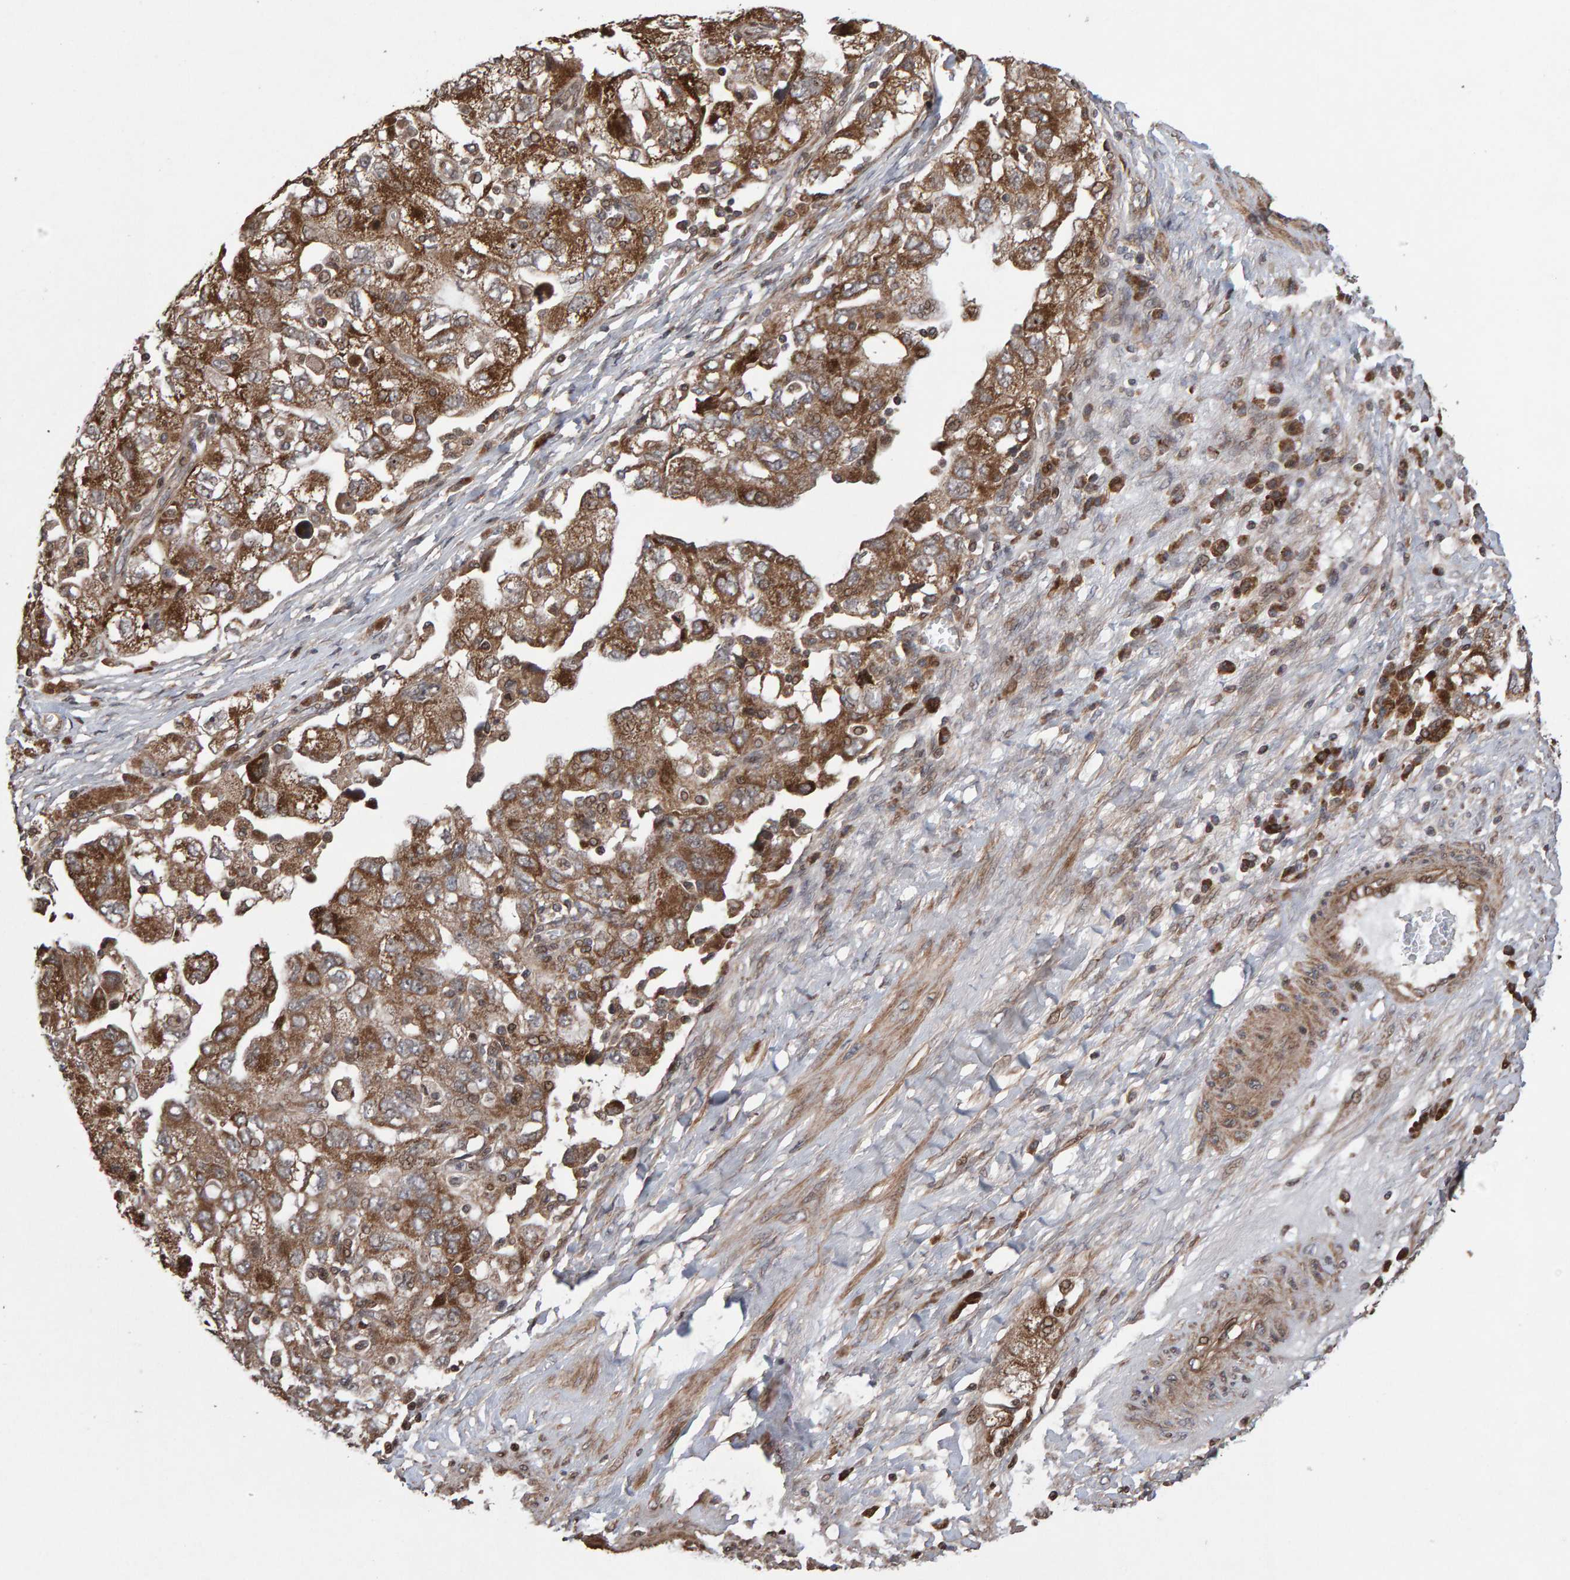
{"staining": {"intensity": "moderate", "quantity": ">75%", "location": "cytoplasmic/membranous"}, "tissue": "ovarian cancer", "cell_type": "Tumor cells", "image_type": "cancer", "snomed": [{"axis": "morphology", "description": "Carcinoma, NOS"}, {"axis": "morphology", "description": "Cystadenocarcinoma, serous, NOS"}, {"axis": "topography", "description": "Ovary"}], "caption": "Immunohistochemistry (IHC) photomicrograph of serous cystadenocarcinoma (ovarian) stained for a protein (brown), which shows medium levels of moderate cytoplasmic/membranous positivity in about >75% of tumor cells.", "gene": "PECR", "patient": {"sex": "female", "age": 69}}